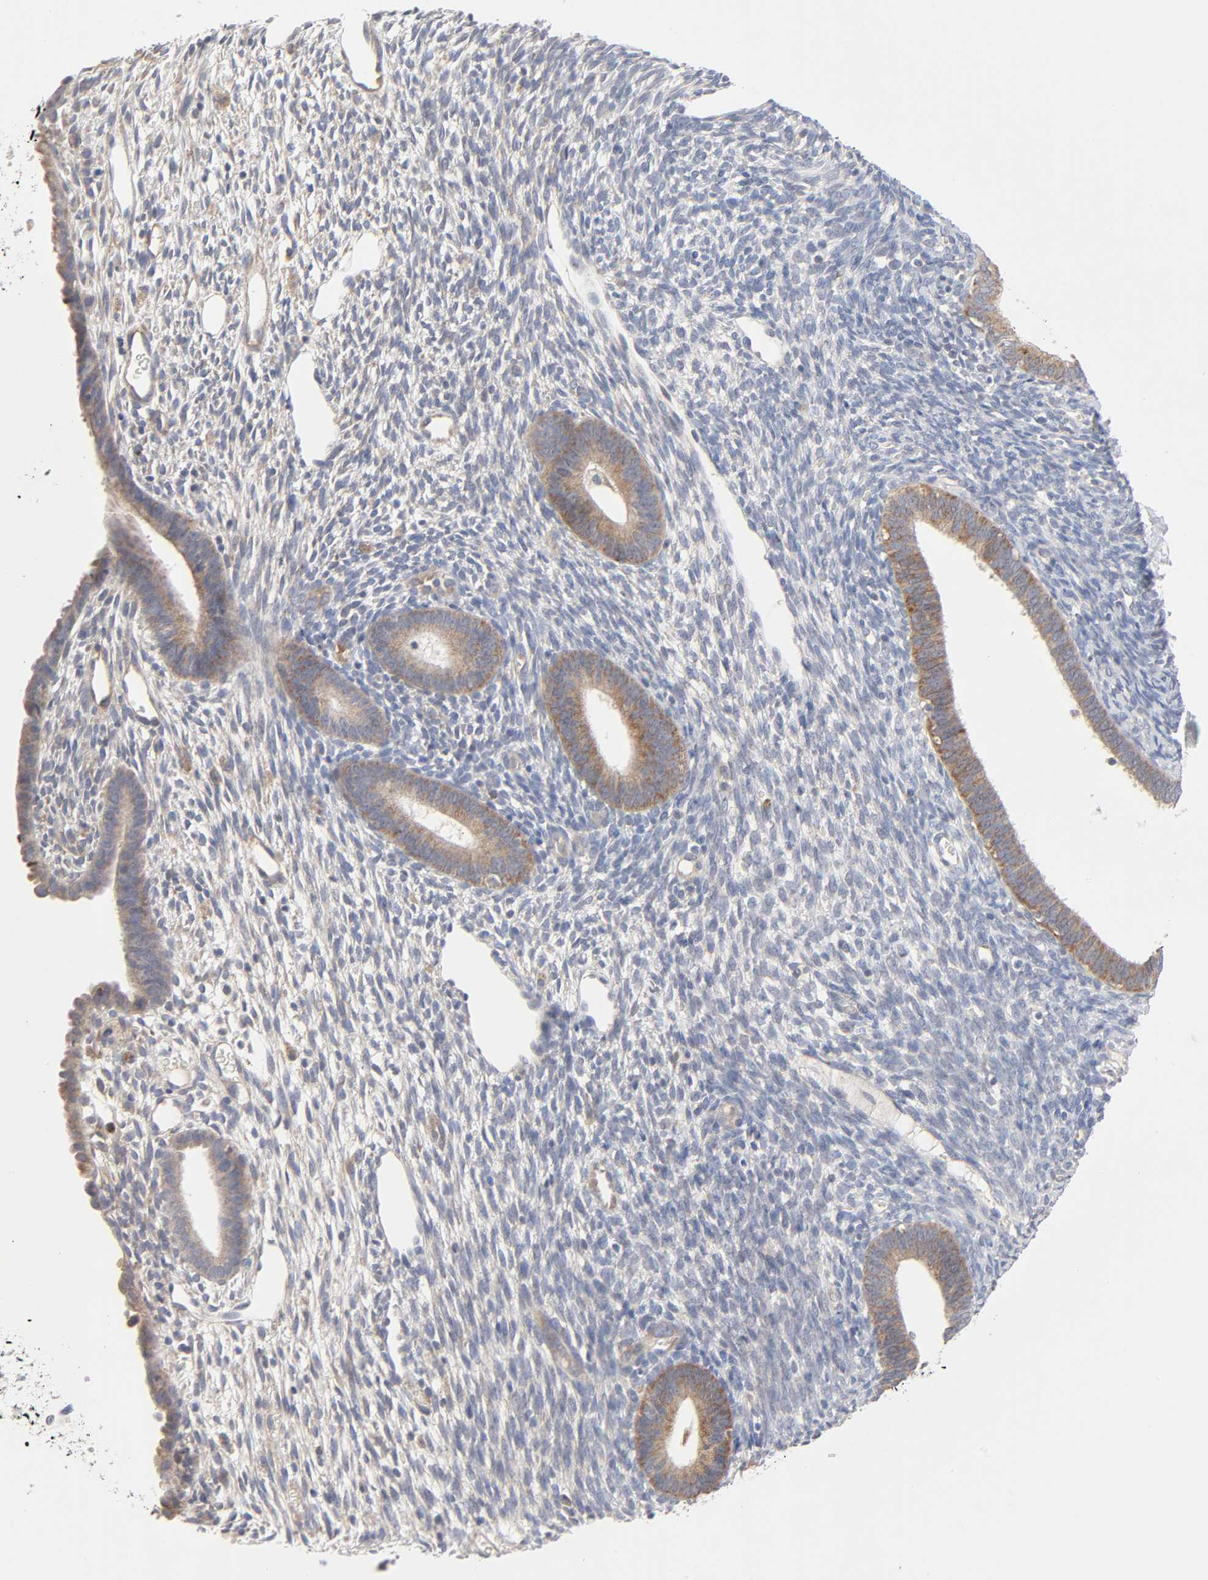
{"staining": {"intensity": "weak", "quantity": "25%-75%", "location": "cytoplasmic/membranous"}, "tissue": "endometrium", "cell_type": "Cells in endometrial stroma", "image_type": "normal", "snomed": [{"axis": "morphology", "description": "Normal tissue, NOS"}, {"axis": "topography", "description": "Endometrium"}], "caption": "Weak cytoplasmic/membranous positivity for a protein is seen in about 25%-75% of cells in endometrial stroma of unremarkable endometrium using immunohistochemistry.", "gene": "IL4R", "patient": {"sex": "female", "age": 57}}